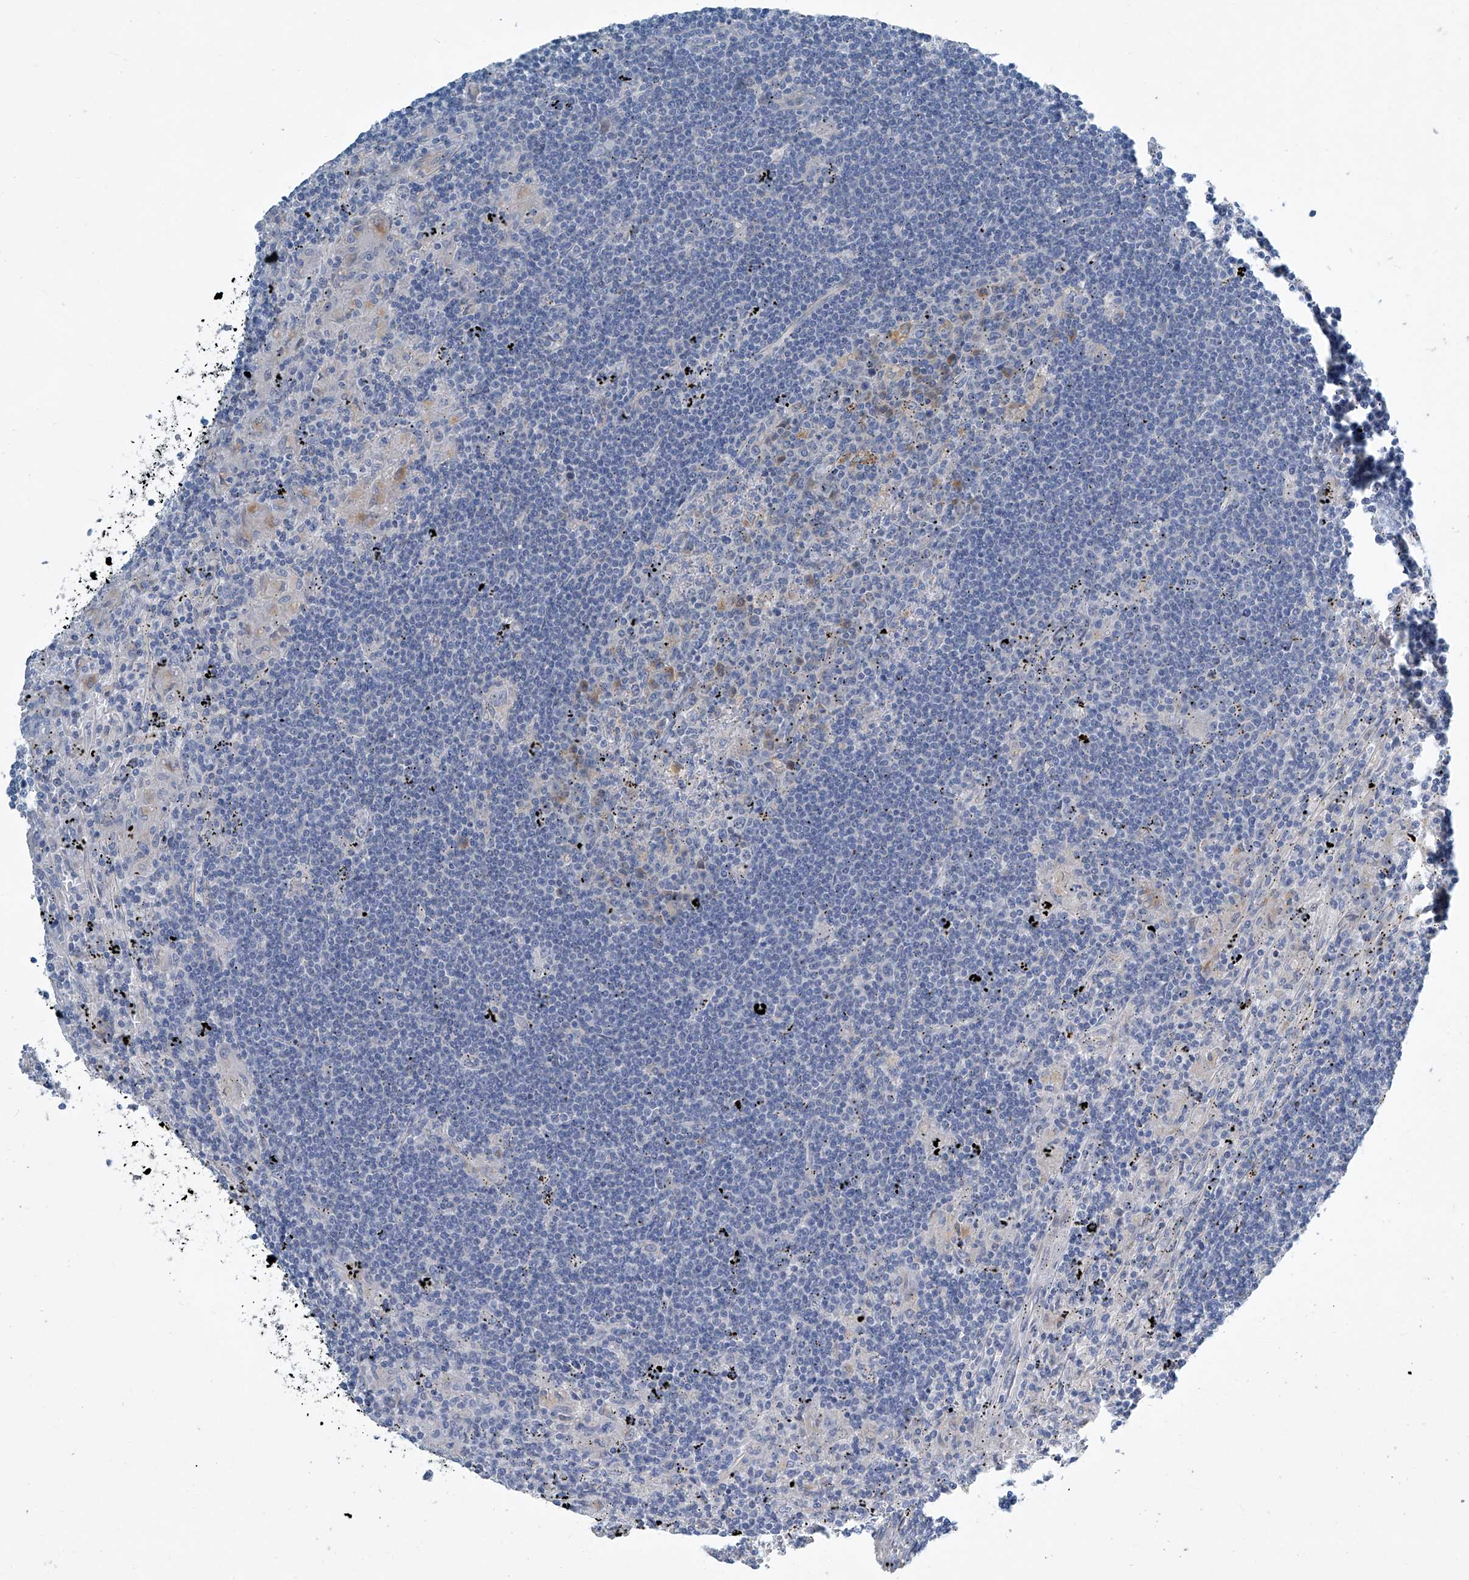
{"staining": {"intensity": "negative", "quantity": "none", "location": "none"}, "tissue": "lymphoma", "cell_type": "Tumor cells", "image_type": "cancer", "snomed": [{"axis": "morphology", "description": "Malignant lymphoma, non-Hodgkin's type, Low grade"}, {"axis": "topography", "description": "Spleen"}], "caption": "Tumor cells show no significant protein positivity in malignant lymphoma, non-Hodgkin's type (low-grade).", "gene": "SLC26A11", "patient": {"sex": "male", "age": 76}}